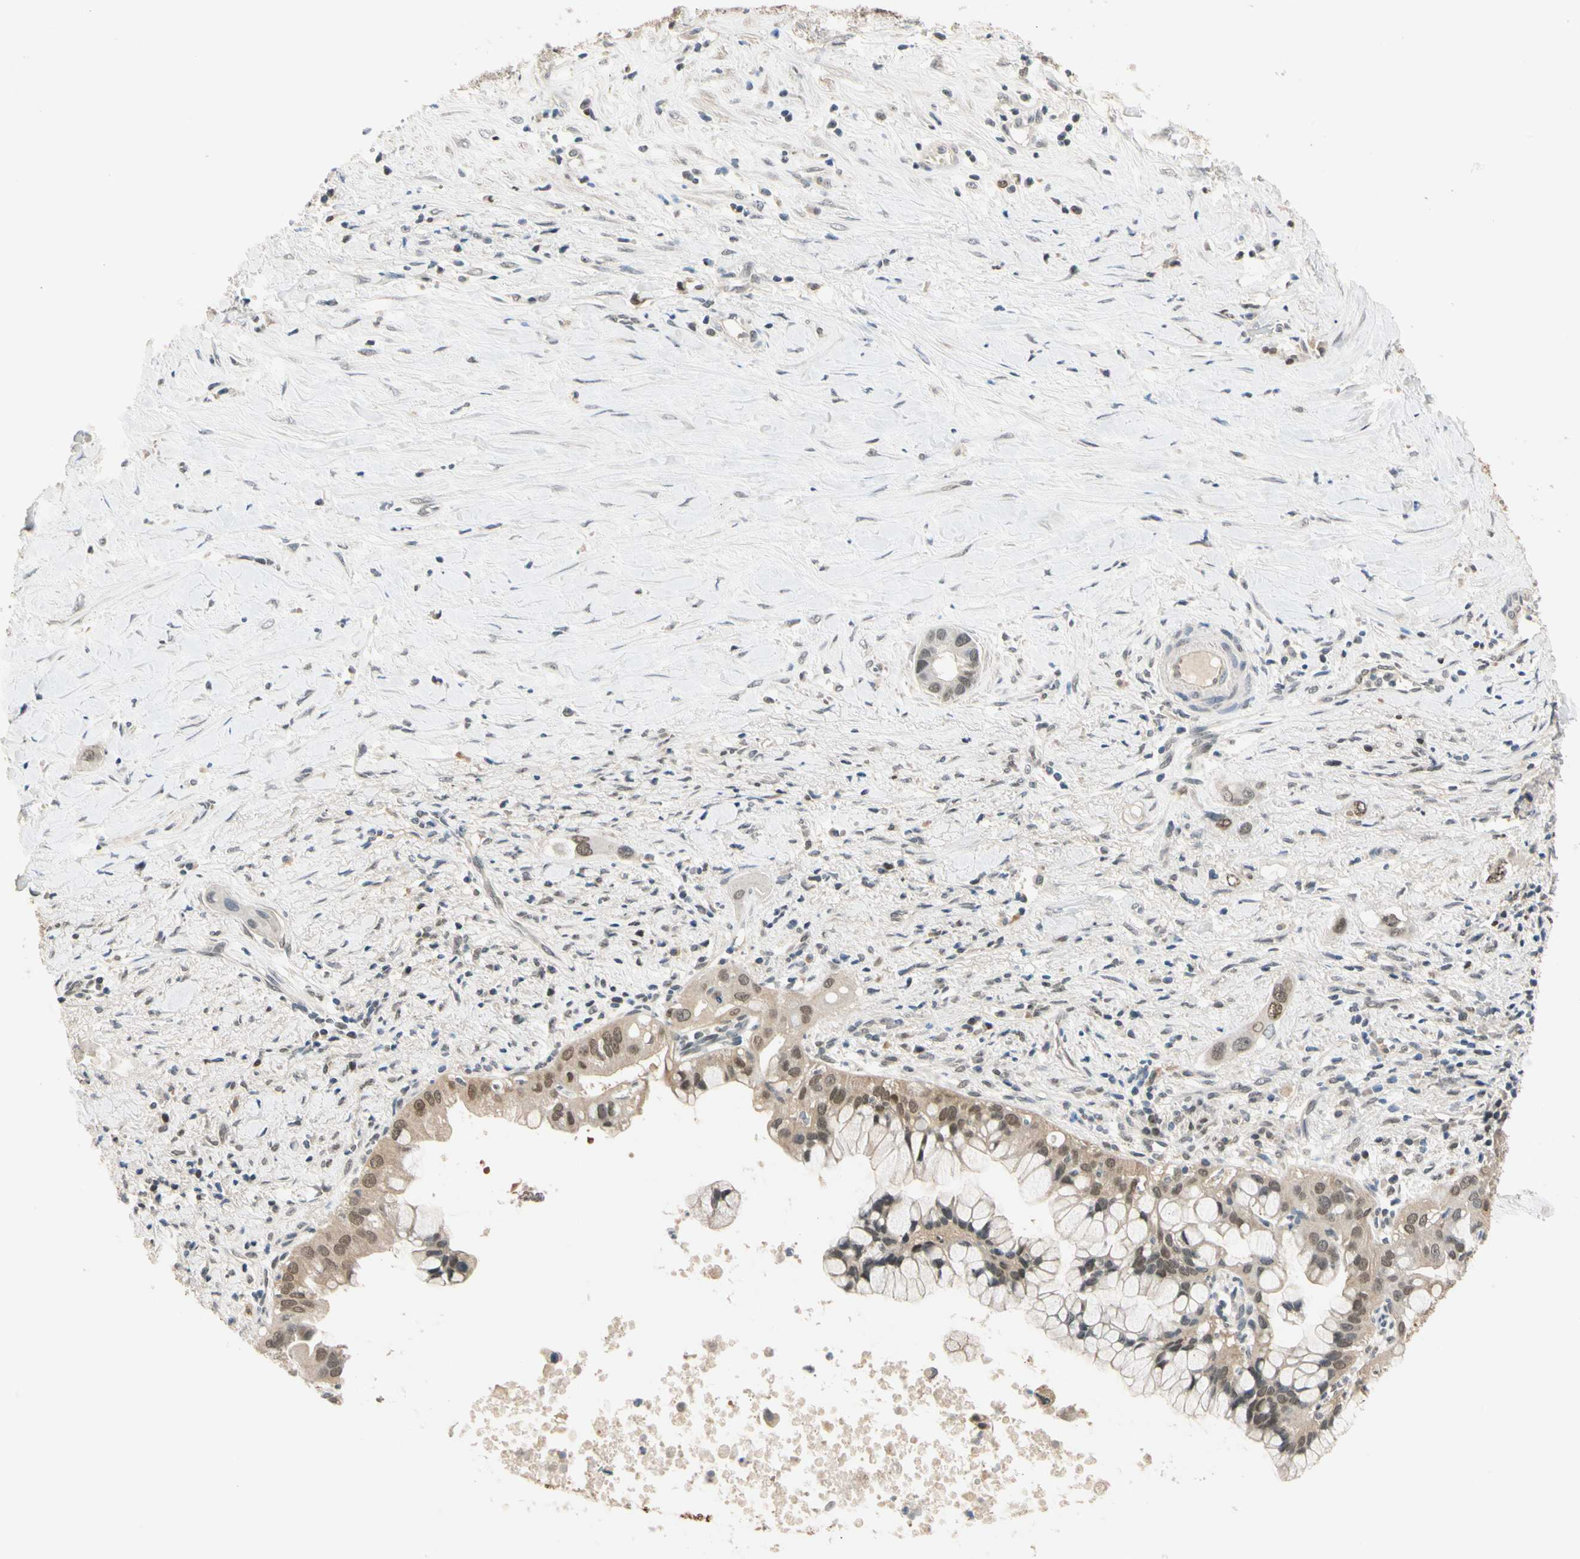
{"staining": {"intensity": "moderate", "quantity": ">75%", "location": "cytoplasmic/membranous,nuclear"}, "tissue": "liver cancer", "cell_type": "Tumor cells", "image_type": "cancer", "snomed": [{"axis": "morphology", "description": "Cholangiocarcinoma"}, {"axis": "topography", "description": "Liver"}], "caption": "Immunohistochemistry staining of cholangiocarcinoma (liver), which demonstrates medium levels of moderate cytoplasmic/membranous and nuclear staining in approximately >75% of tumor cells indicating moderate cytoplasmic/membranous and nuclear protein expression. The staining was performed using DAB (brown) for protein detection and nuclei were counterstained in hematoxylin (blue).", "gene": "RIOX2", "patient": {"sex": "female", "age": 65}}